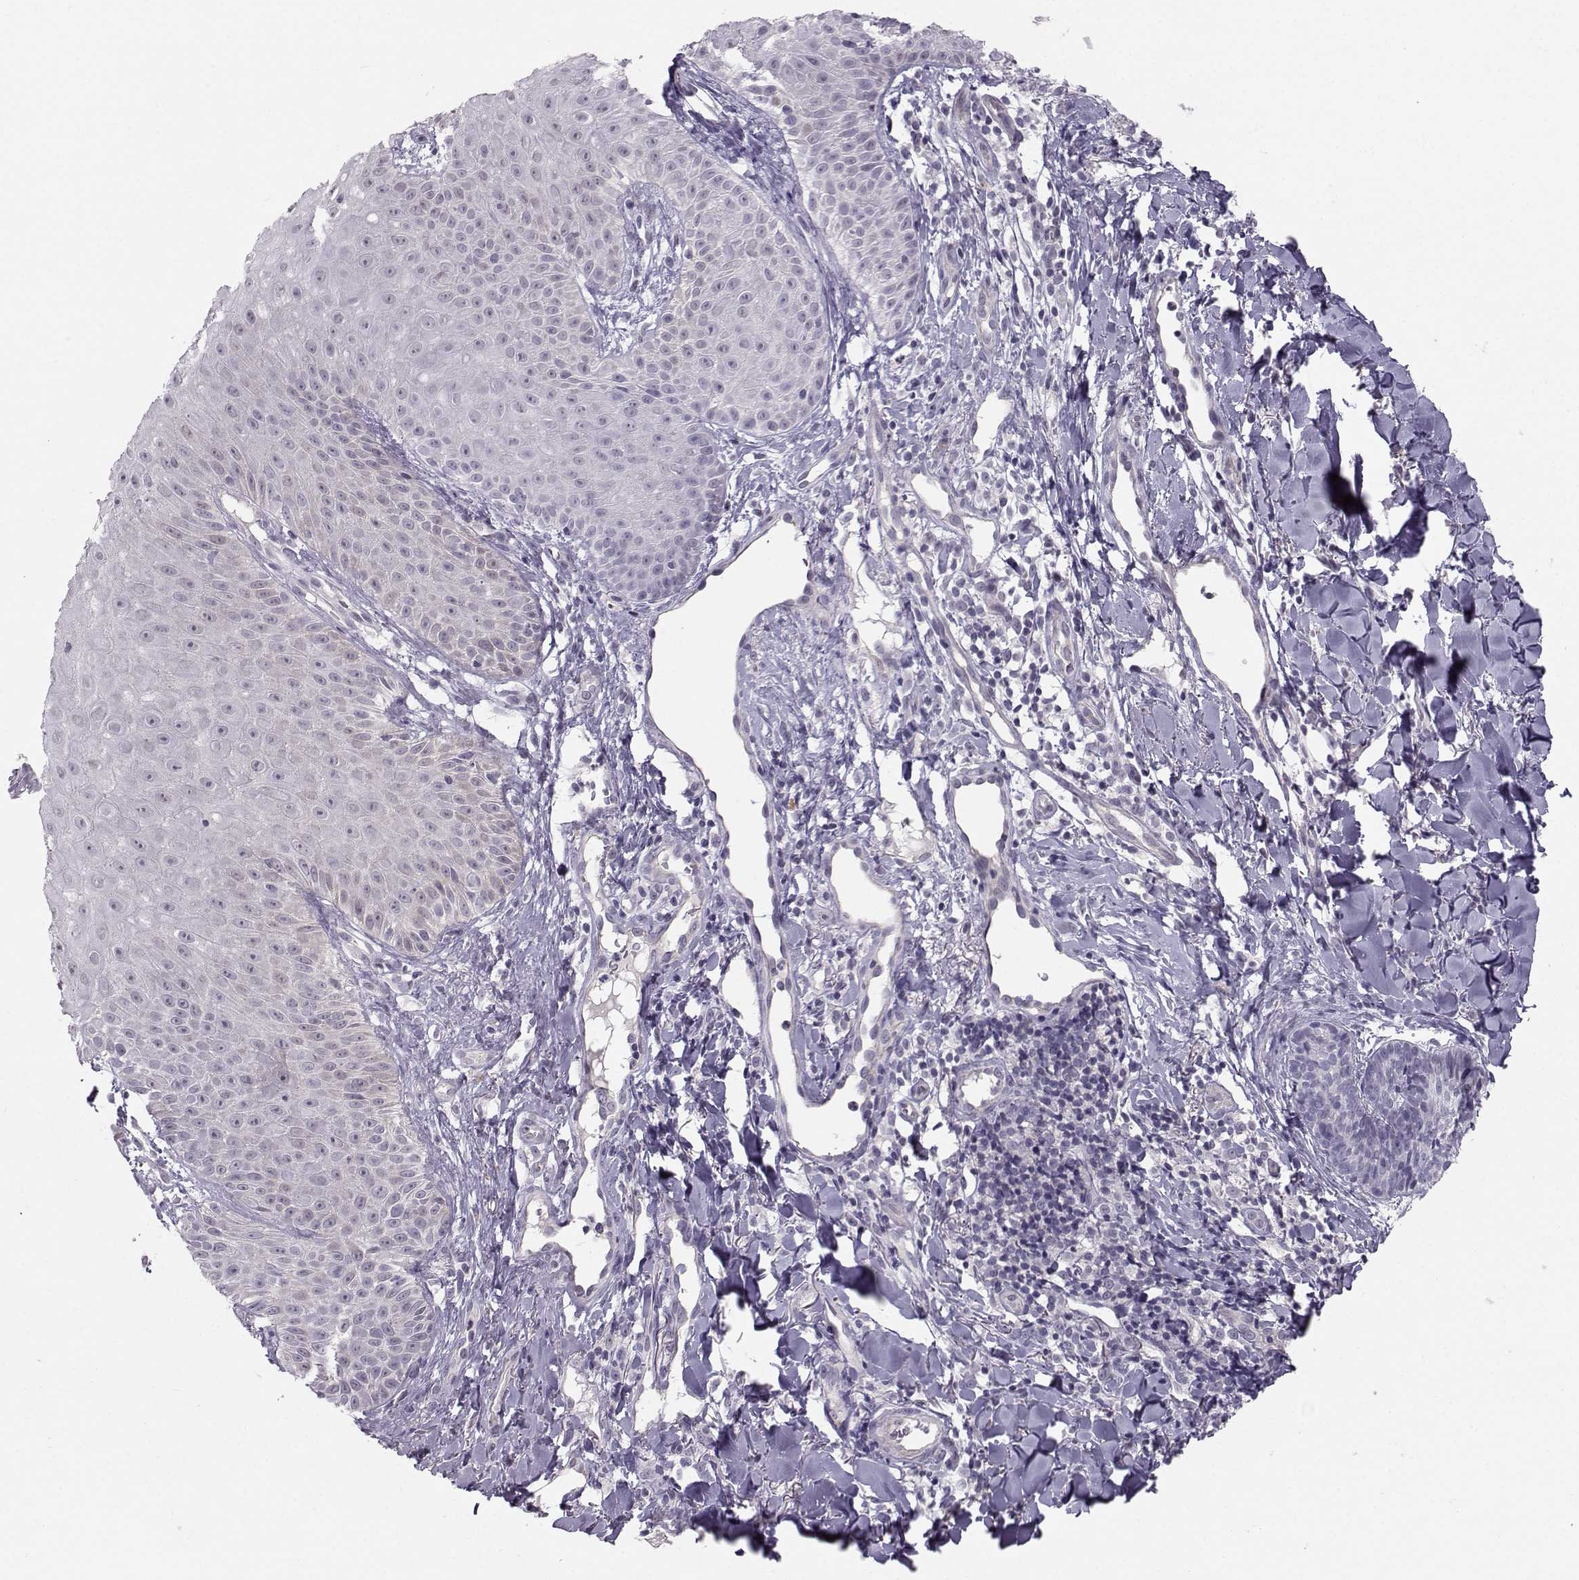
{"staining": {"intensity": "negative", "quantity": "none", "location": "none"}, "tissue": "melanoma", "cell_type": "Tumor cells", "image_type": "cancer", "snomed": [{"axis": "morphology", "description": "Malignant melanoma, NOS"}, {"axis": "topography", "description": "Skin"}], "caption": "The histopathology image demonstrates no staining of tumor cells in melanoma.", "gene": "MAST1", "patient": {"sex": "male", "age": 67}}